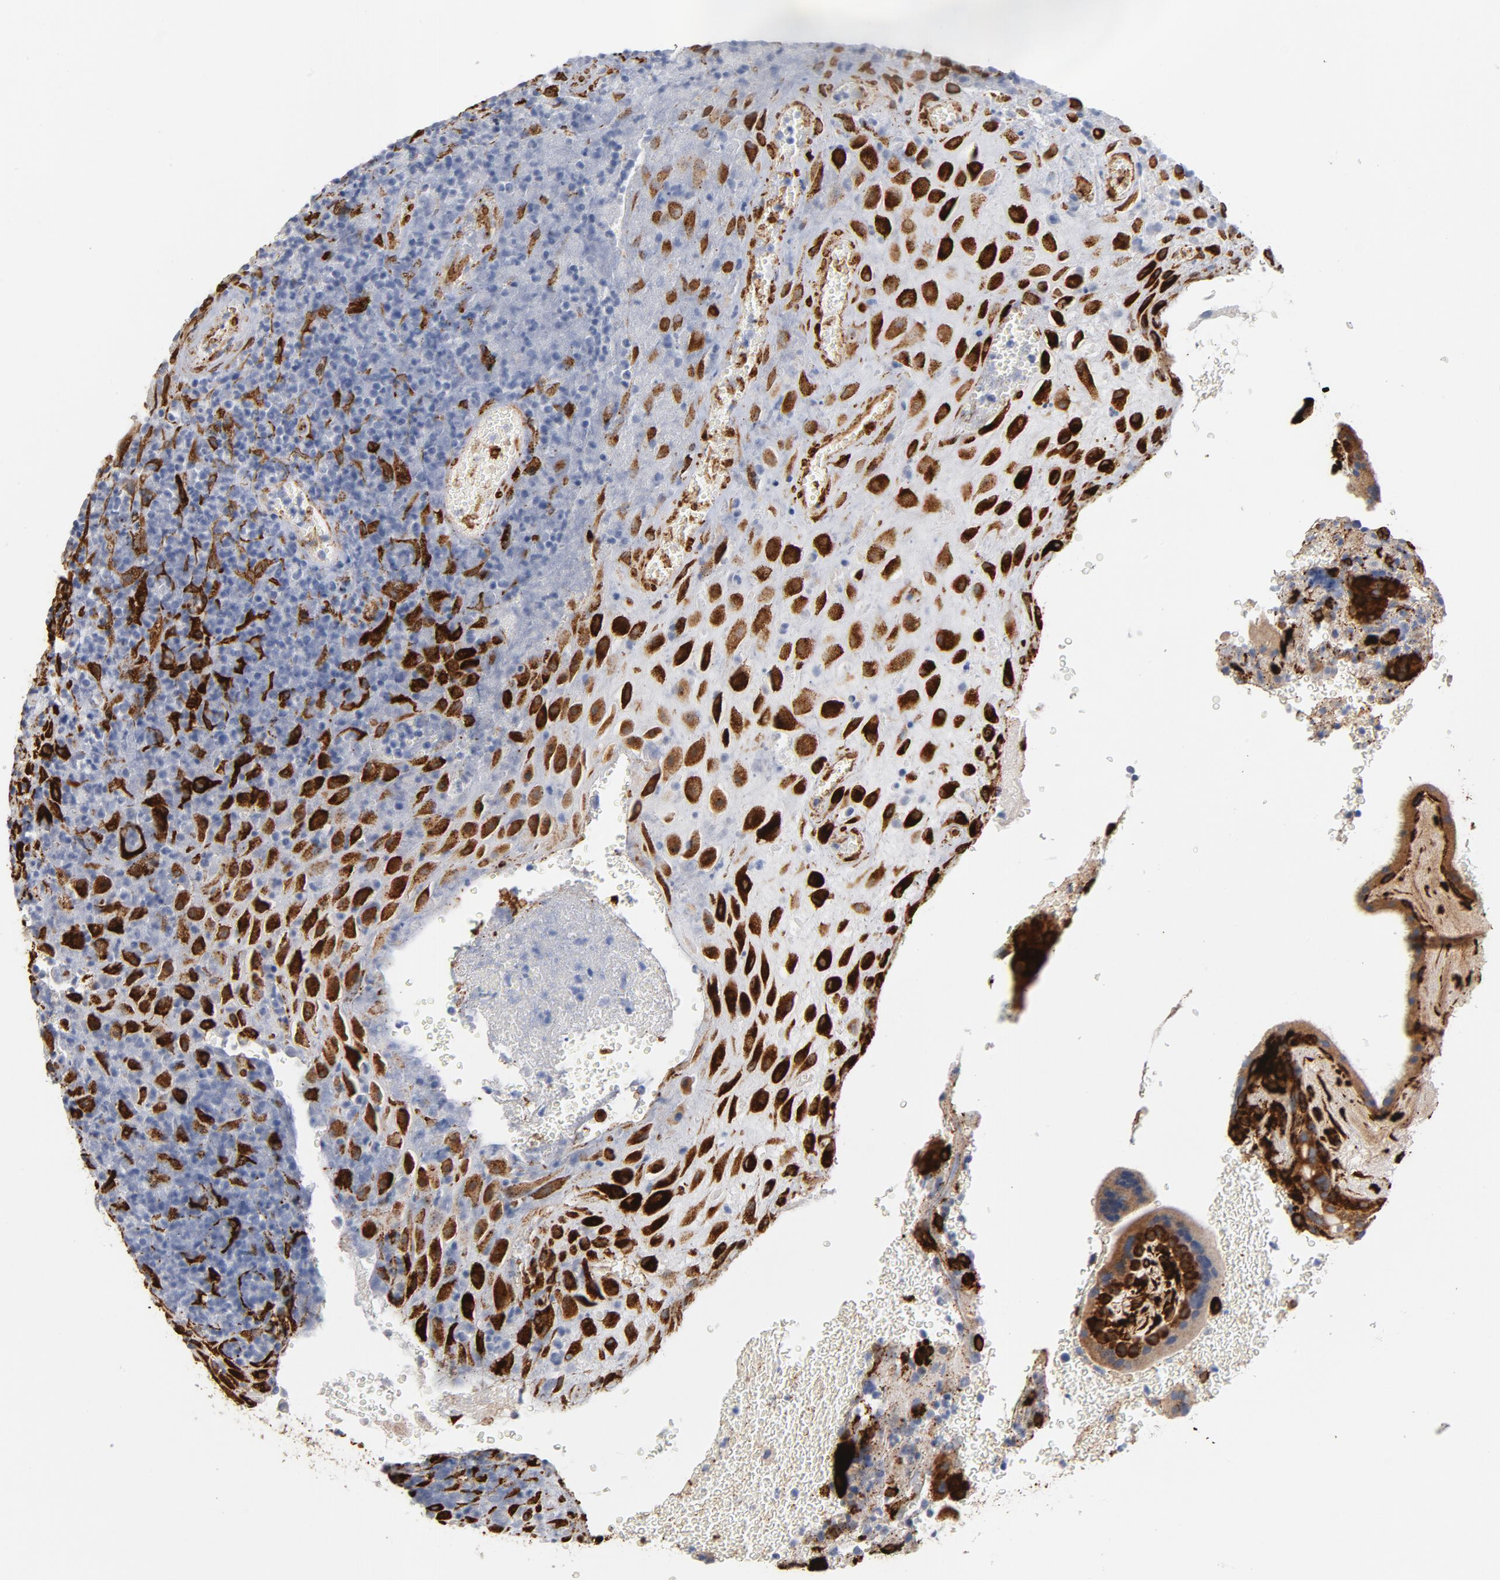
{"staining": {"intensity": "strong", "quantity": ">75%", "location": "cytoplasmic/membranous,nuclear"}, "tissue": "placenta", "cell_type": "Decidual cells", "image_type": "normal", "snomed": [{"axis": "morphology", "description": "Normal tissue, NOS"}, {"axis": "topography", "description": "Placenta"}], "caption": "Immunohistochemistry (IHC) of unremarkable human placenta shows high levels of strong cytoplasmic/membranous,nuclear expression in approximately >75% of decidual cells.", "gene": "SERPINH1", "patient": {"sex": "female", "age": 19}}